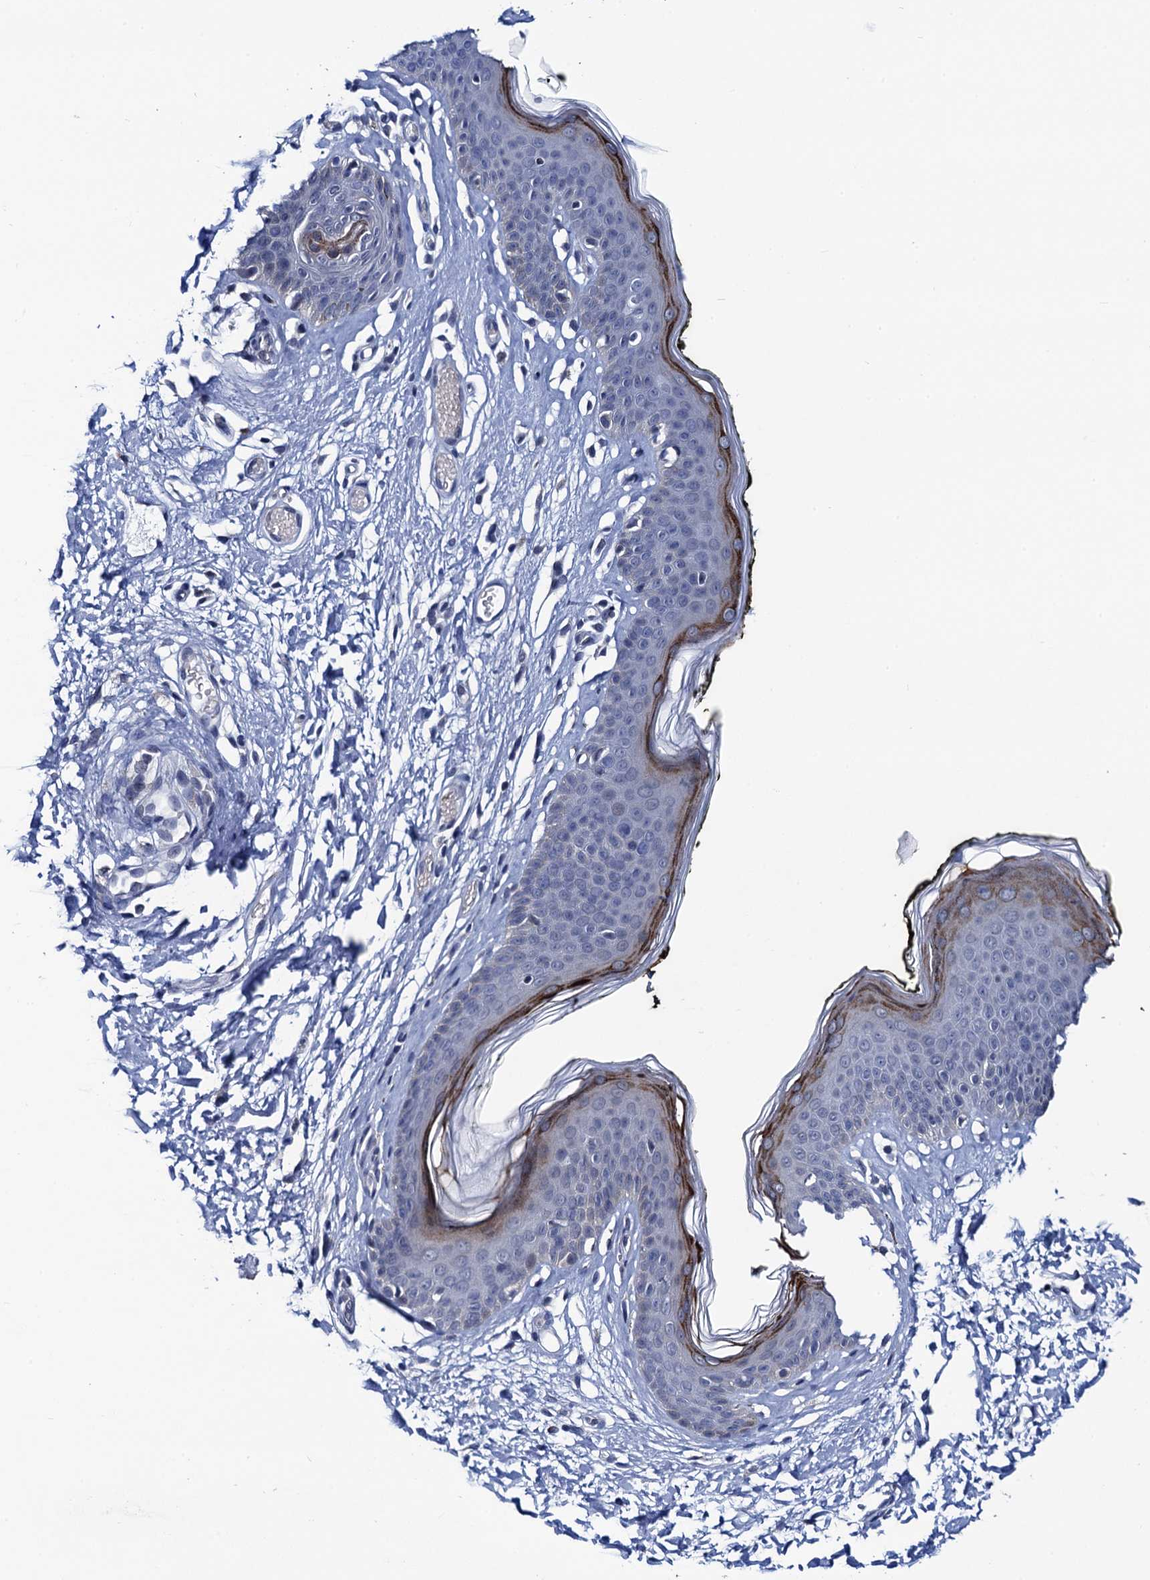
{"staining": {"intensity": "strong", "quantity": "<25%", "location": "cytoplasmic/membranous"}, "tissue": "skin", "cell_type": "Epidermal cells", "image_type": "normal", "snomed": [{"axis": "morphology", "description": "Normal tissue, NOS"}, {"axis": "morphology", "description": "Inflammation, NOS"}, {"axis": "topography", "description": "Vulva"}], "caption": "Protein expression analysis of benign skin exhibits strong cytoplasmic/membranous expression in about <25% of epidermal cells. (DAB IHC with brightfield microscopy, high magnification).", "gene": "C16orf87", "patient": {"sex": "female", "age": 84}}